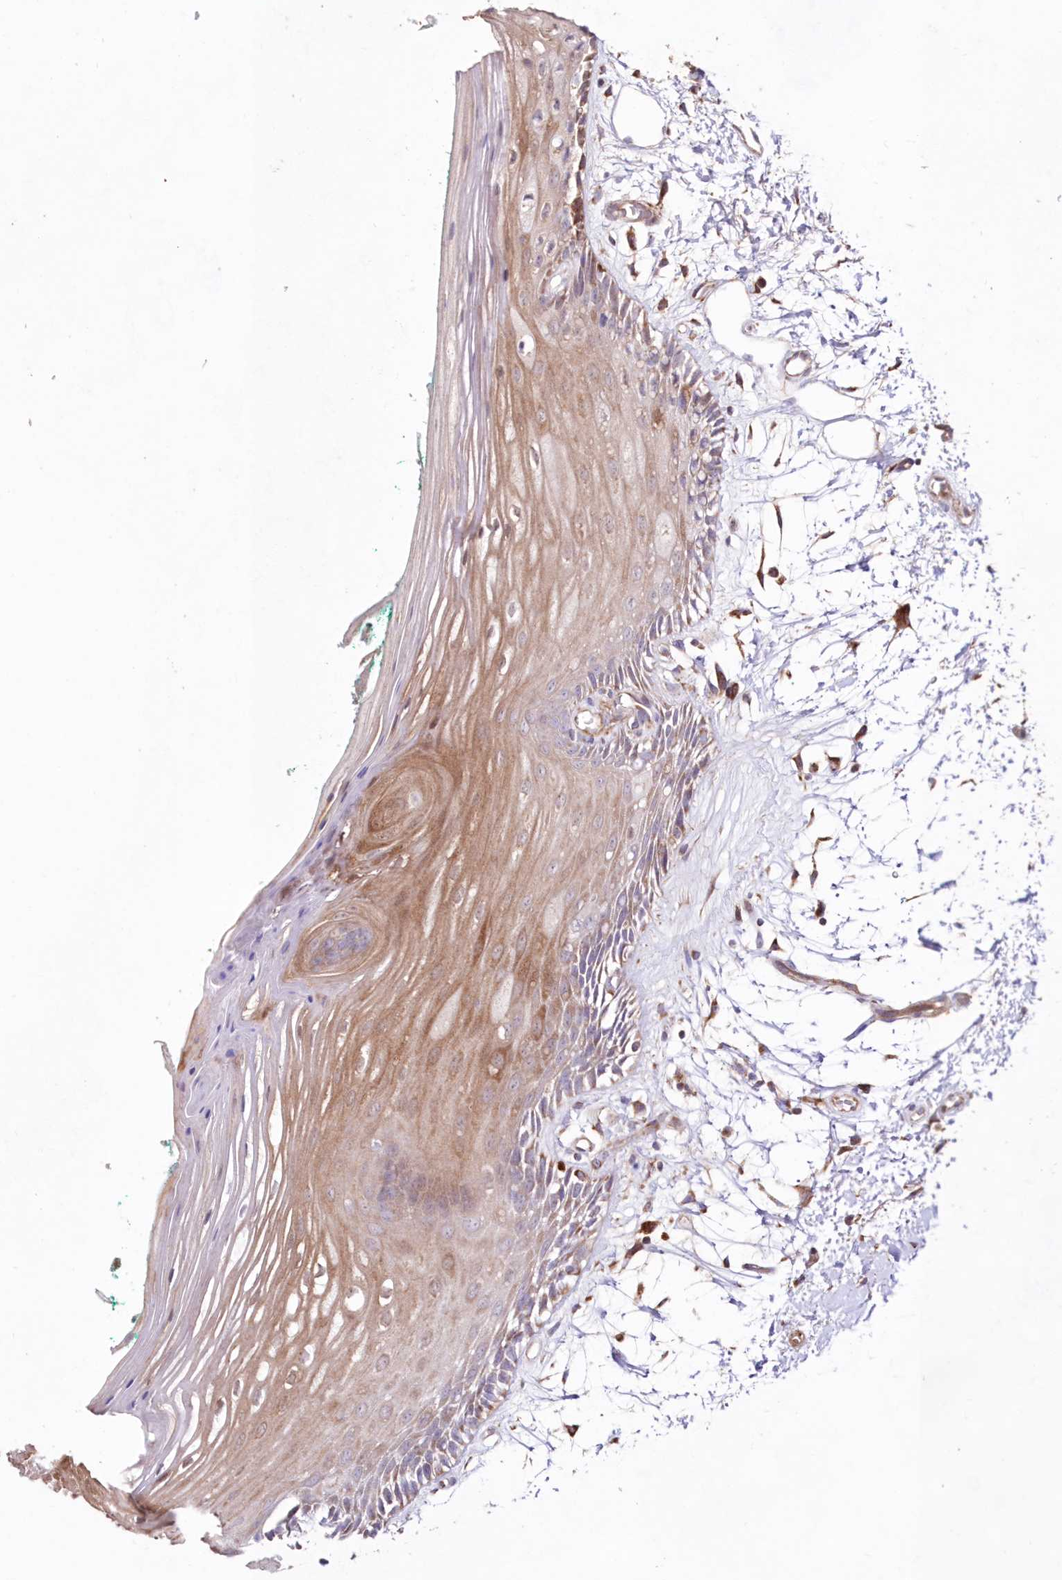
{"staining": {"intensity": "moderate", "quantity": "25%-75%", "location": "cytoplasmic/membranous"}, "tissue": "oral mucosa", "cell_type": "Squamous epithelial cells", "image_type": "normal", "snomed": [{"axis": "morphology", "description": "Normal tissue, NOS"}, {"axis": "topography", "description": "Skeletal muscle"}, {"axis": "topography", "description": "Oral tissue"}, {"axis": "topography", "description": "Peripheral nerve tissue"}], "caption": "Protein analysis of unremarkable oral mucosa reveals moderate cytoplasmic/membranous positivity in about 25%-75% of squamous epithelial cells.", "gene": "HADHB", "patient": {"sex": "female", "age": 84}}